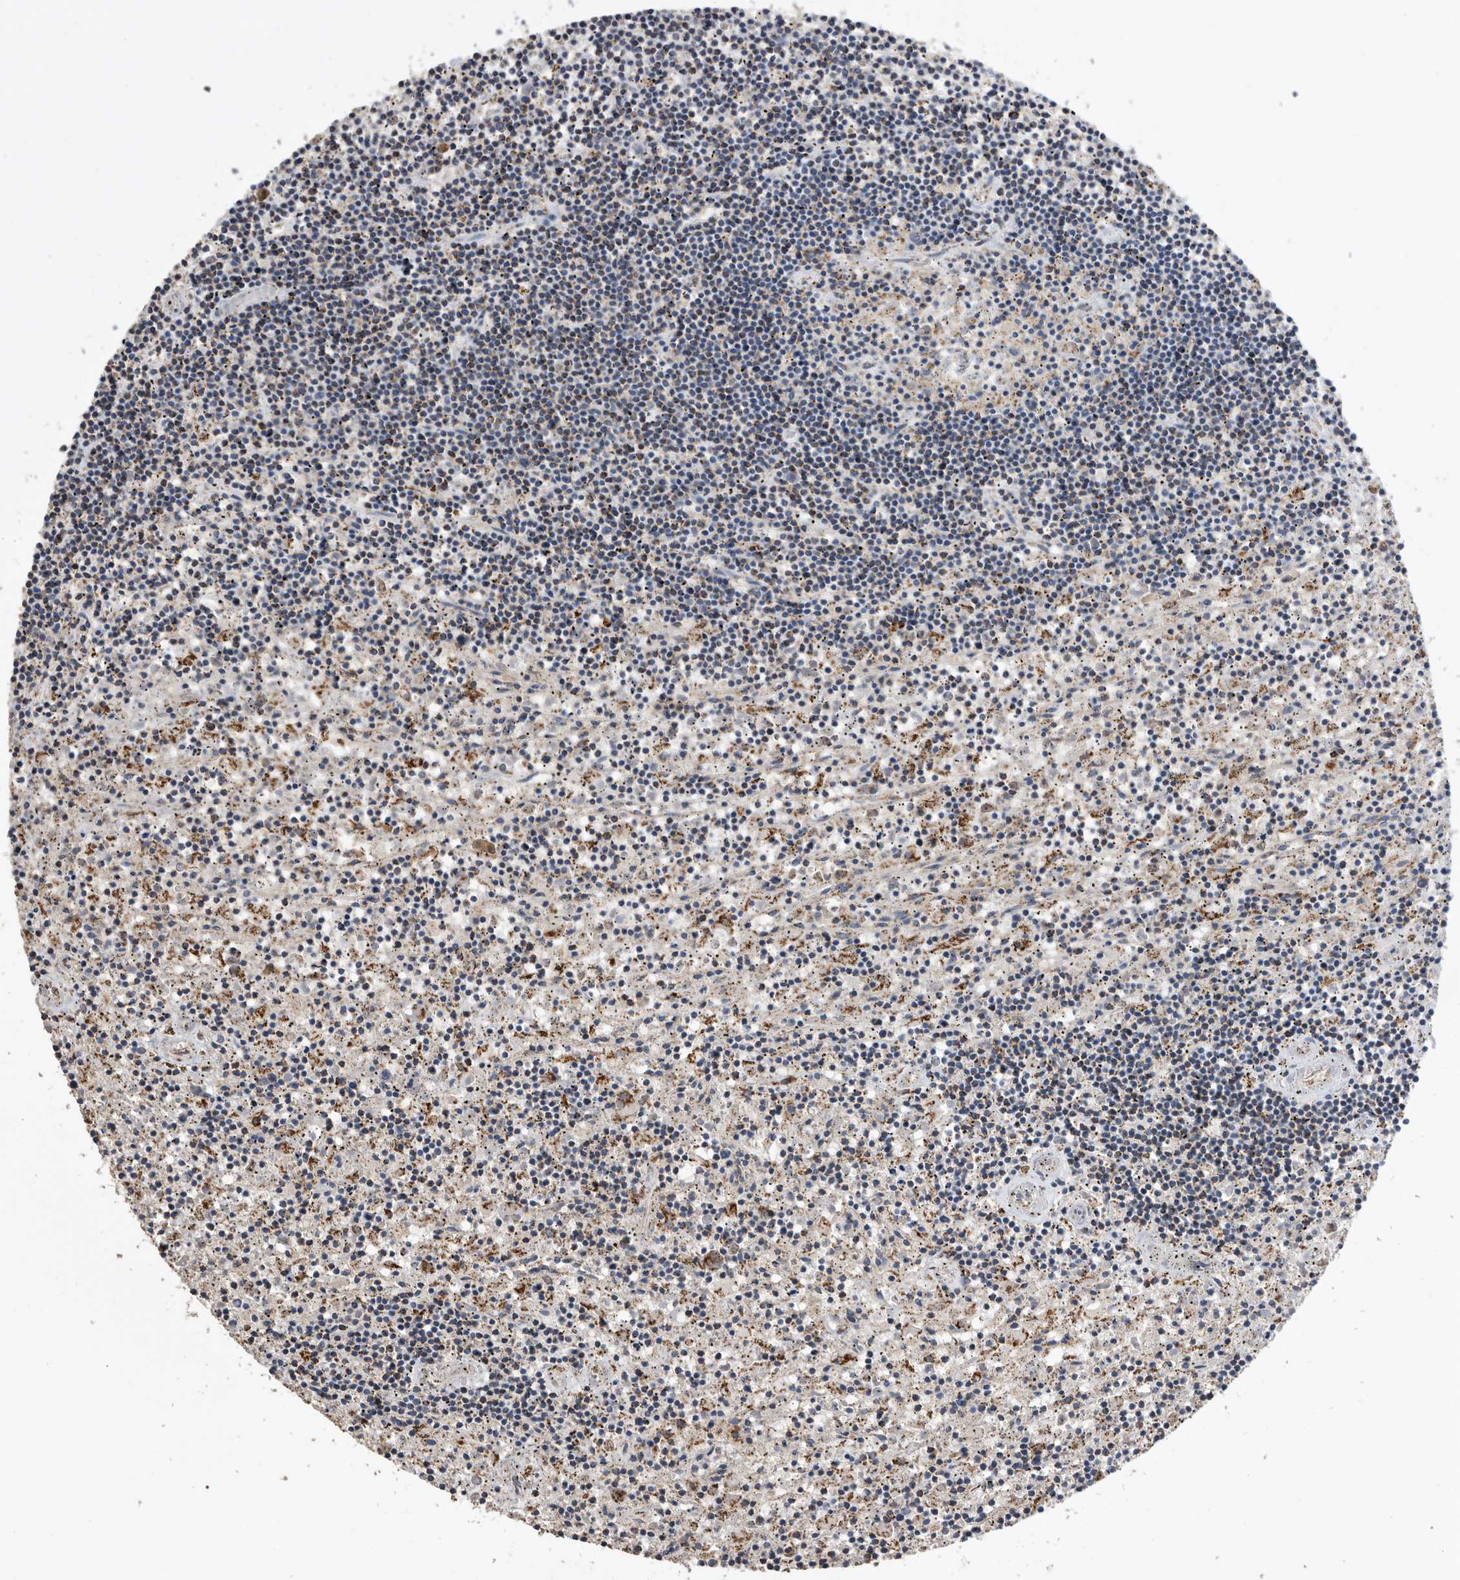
{"staining": {"intensity": "weak", "quantity": "25%-75%", "location": "cytoplasmic/membranous"}, "tissue": "lymphoma", "cell_type": "Tumor cells", "image_type": "cancer", "snomed": [{"axis": "morphology", "description": "Malignant lymphoma, non-Hodgkin's type, Low grade"}, {"axis": "topography", "description": "Spleen"}], "caption": "Tumor cells demonstrate weak cytoplasmic/membranous staining in approximately 25%-75% of cells in low-grade malignant lymphoma, non-Hodgkin's type. Immunohistochemistry stains the protein in brown and the nuclei are stained blue.", "gene": "WFDC1", "patient": {"sex": "male", "age": 76}}